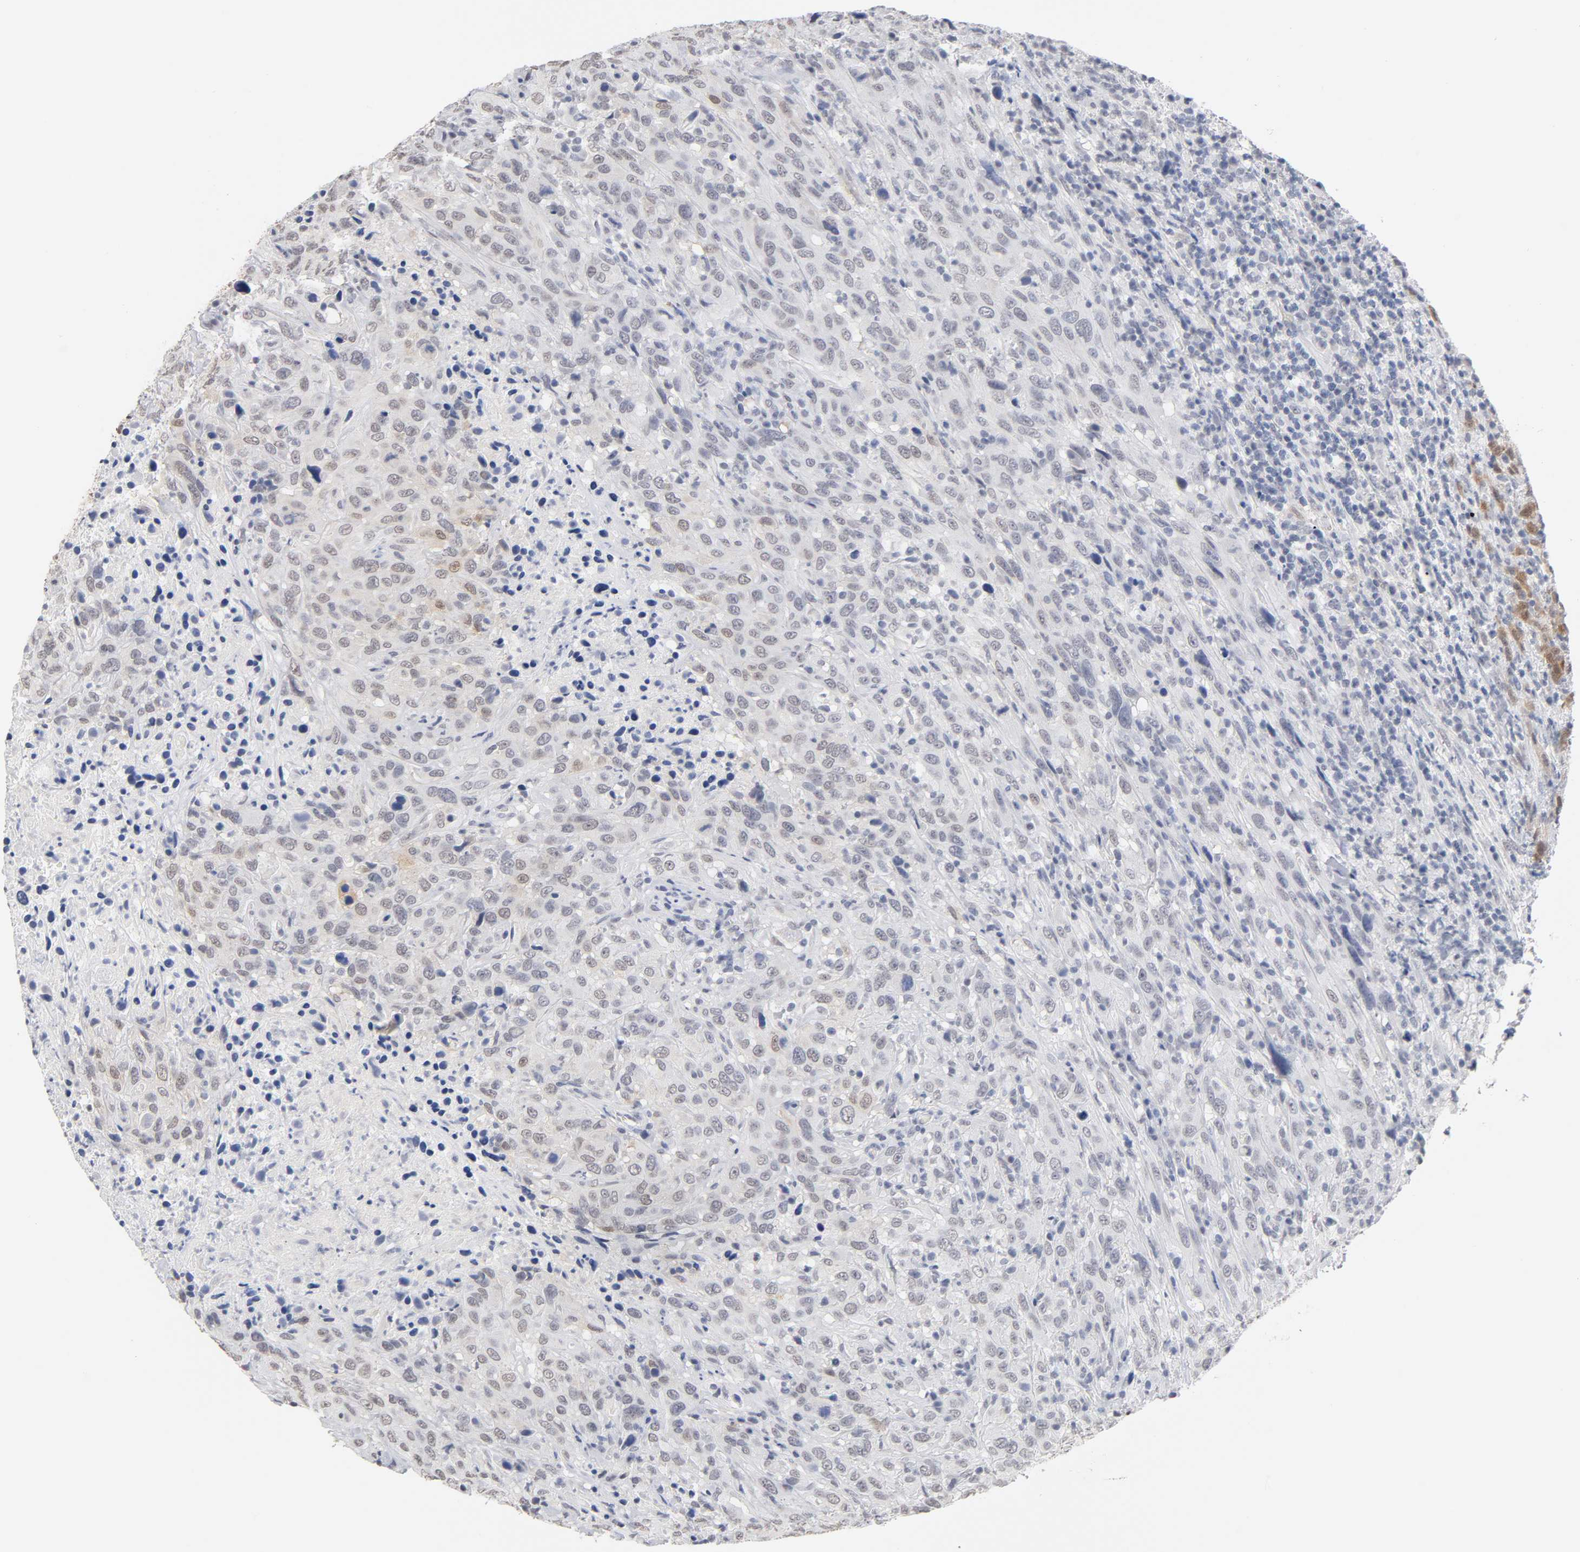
{"staining": {"intensity": "moderate", "quantity": "25%-75%", "location": "cytoplasmic/membranous,nuclear"}, "tissue": "urothelial cancer", "cell_type": "Tumor cells", "image_type": "cancer", "snomed": [{"axis": "morphology", "description": "Urothelial carcinoma, High grade"}, {"axis": "topography", "description": "Urinary bladder"}], "caption": "A brown stain shows moderate cytoplasmic/membranous and nuclear positivity of a protein in human high-grade urothelial carcinoma tumor cells.", "gene": "CRABP2", "patient": {"sex": "male", "age": 61}}